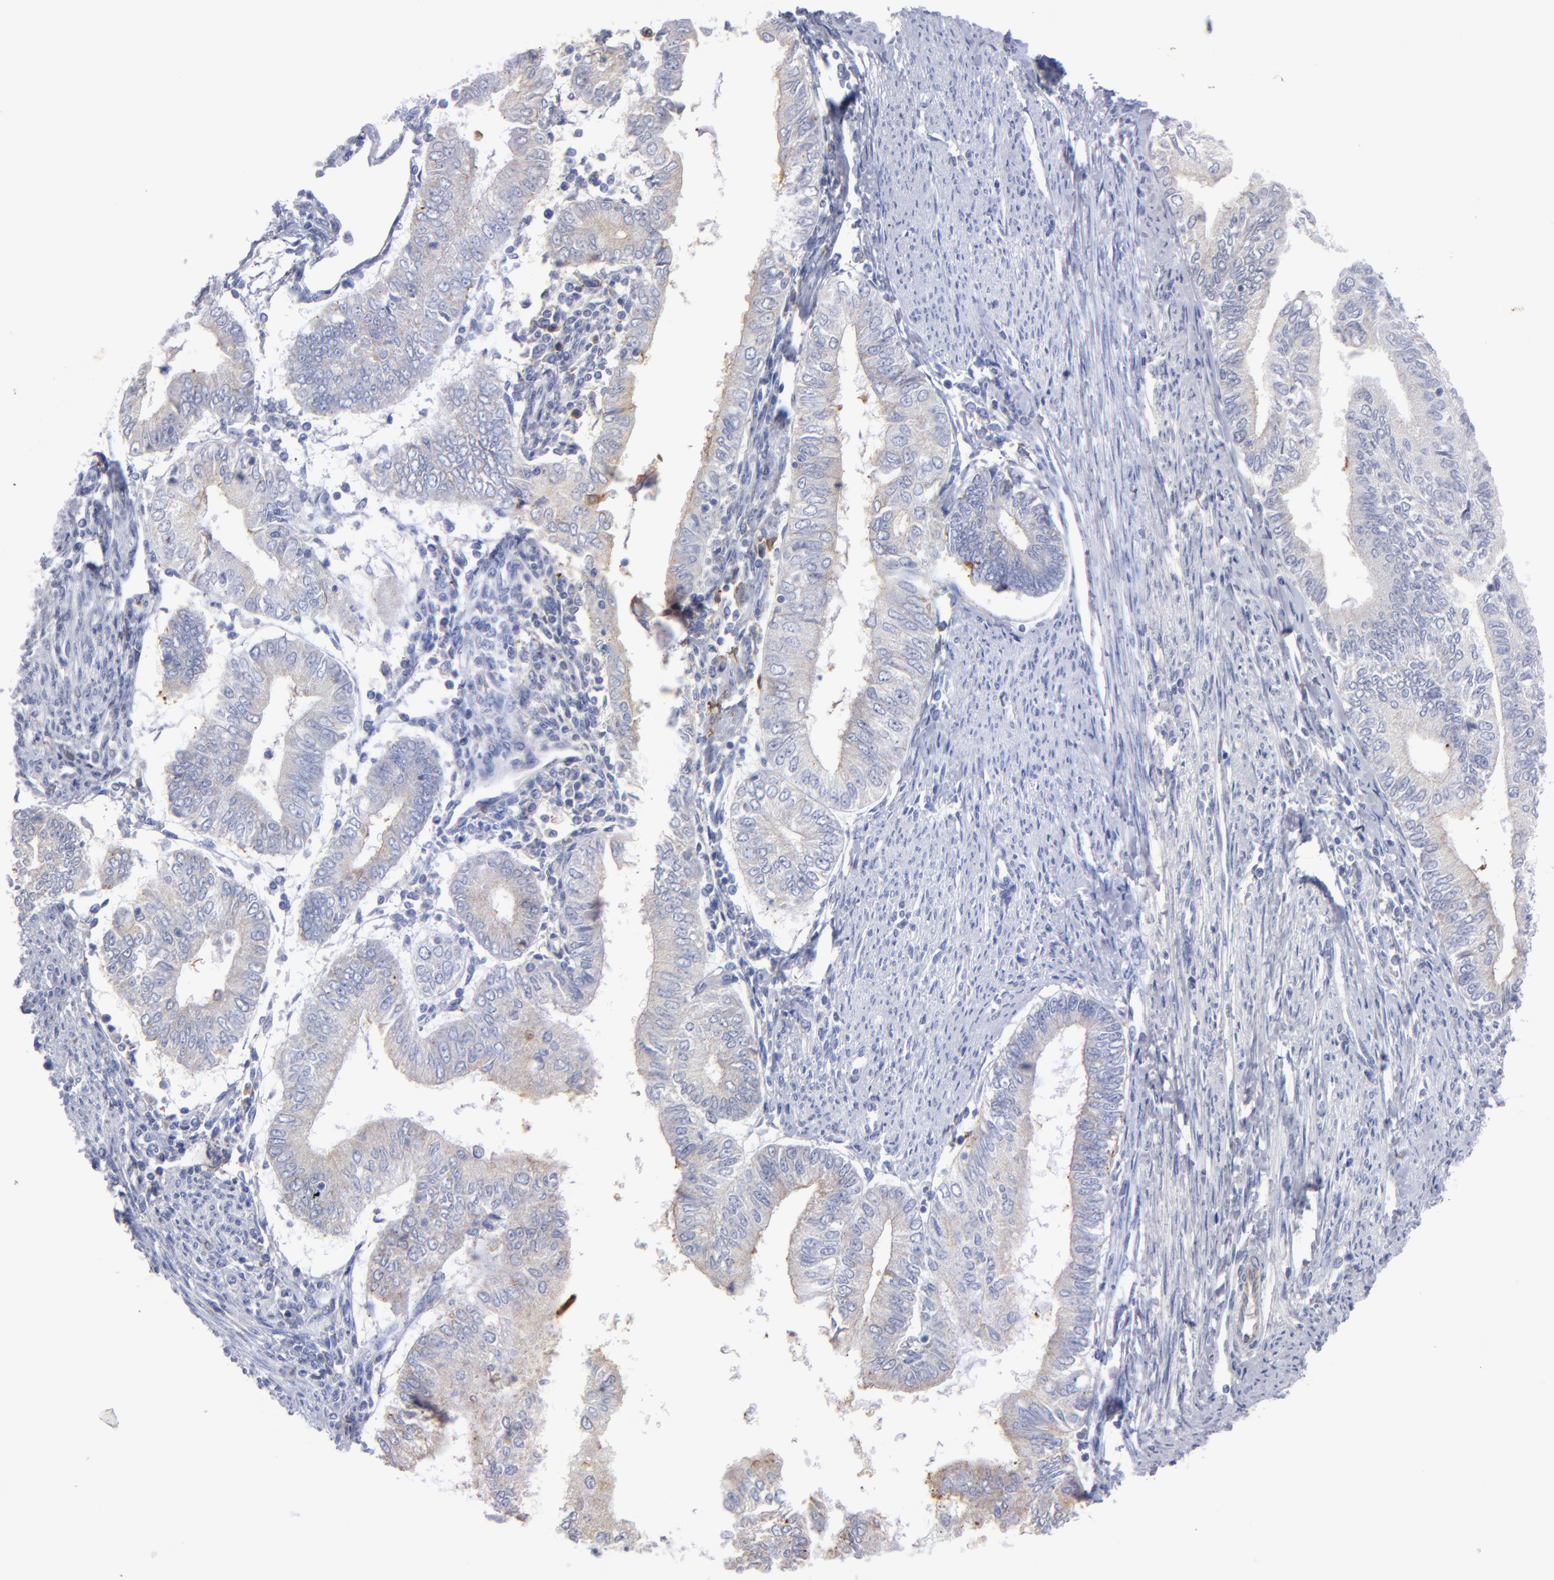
{"staining": {"intensity": "weak", "quantity": "<25%", "location": "cytoplasmic/membranous"}, "tissue": "endometrial cancer", "cell_type": "Tumor cells", "image_type": "cancer", "snomed": [{"axis": "morphology", "description": "Adenocarcinoma, NOS"}, {"axis": "topography", "description": "Endometrium"}], "caption": "The IHC photomicrograph has no significant expression in tumor cells of endometrial adenocarcinoma tissue. (Stains: DAB immunohistochemistry with hematoxylin counter stain, Microscopy: brightfield microscopy at high magnification).", "gene": "MFGE8", "patient": {"sex": "female", "age": 66}}